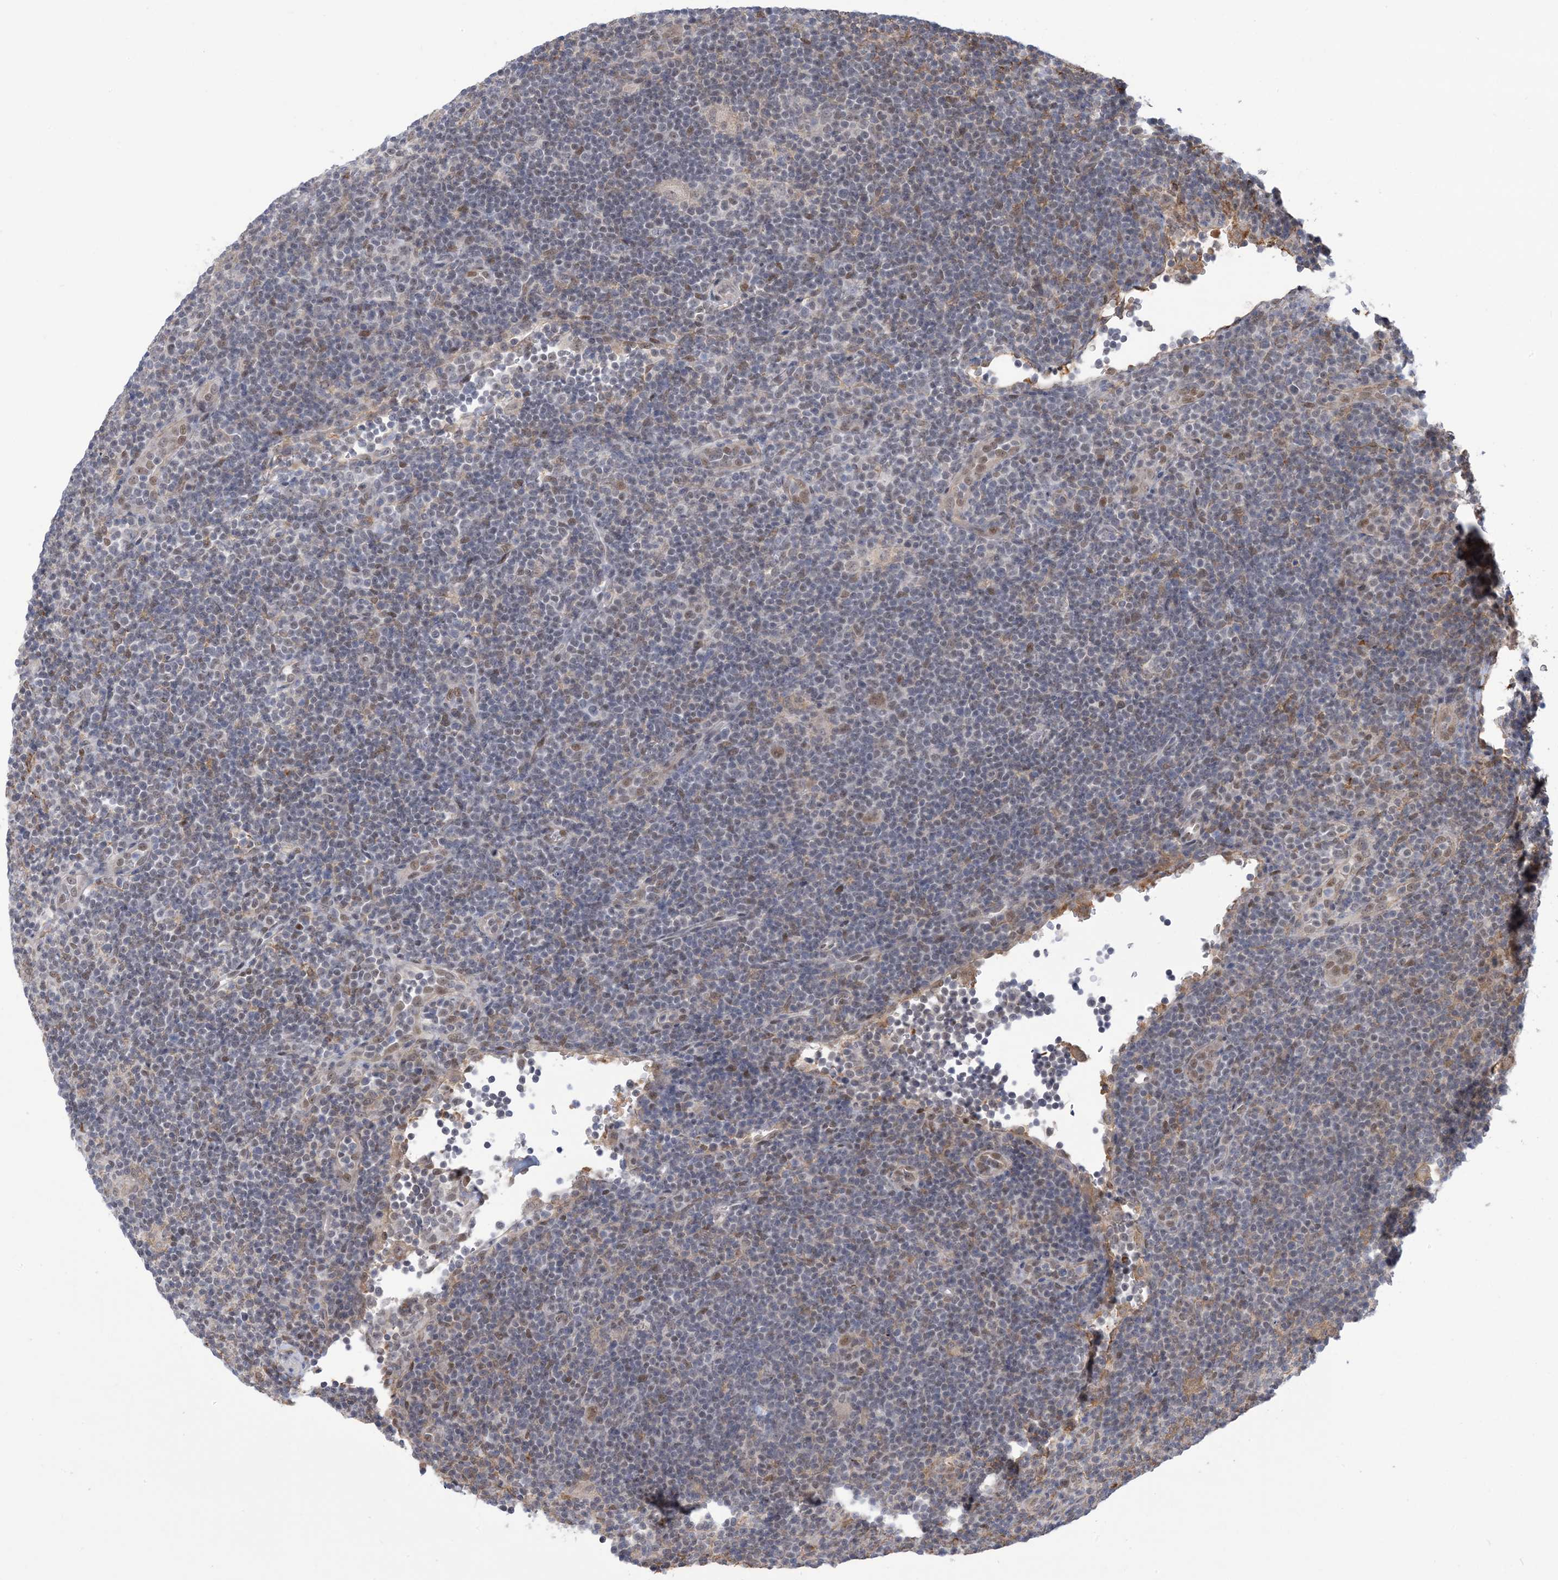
{"staining": {"intensity": "weak", "quantity": "25%-75%", "location": "nuclear"}, "tissue": "lymphoma", "cell_type": "Tumor cells", "image_type": "cancer", "snomed": [{"axis": "morphology", "description": "Hodgkin's disease, NOS"}, {"axis": "topography", "description": "Lymph node"}], "caption": "IHC histopathology image of lymphoma stained for a protein (brown), which shows low levels of weak nuclear expression in approximately 25%-75% of tumor cells.", "gene": "ZNF8", "patient": {"sex": "female", "age": 57}}